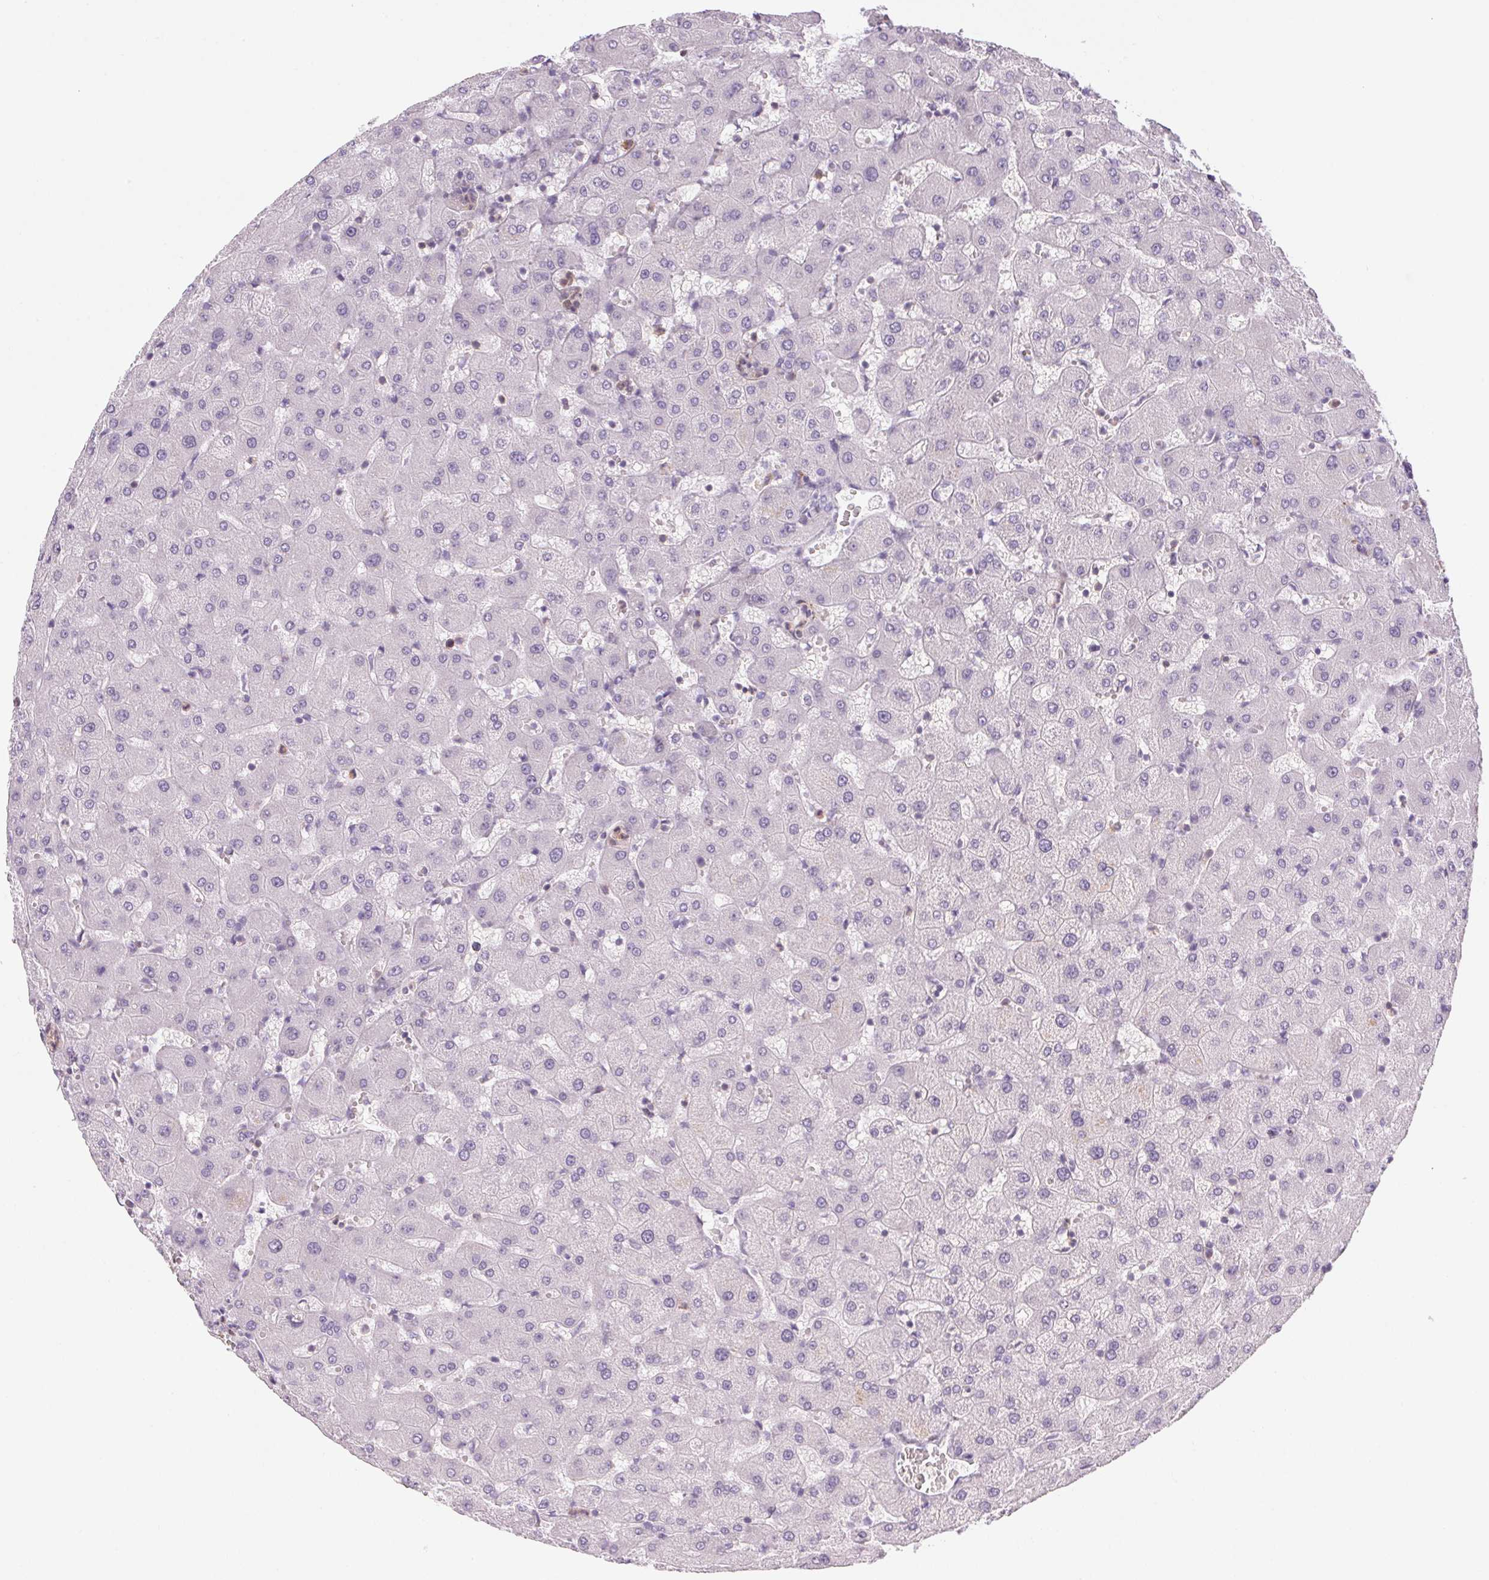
{"staining": {"intensity": "negative", "quantity": "none", "location": "none"}, "tissue": "liver", "cell_type": "Cholangiocytes", "image_type": "normal", "snomed": [{"axis": "morphology", "description": "Normal tissue, NOS"}, {"axis": "topography", "description": "Liver"}], "caption": "IHC of benign liver displays no positivity in cholangiocytes.", "gene": "ECPAS", "patient": {"sex": "female", "age": 63}}